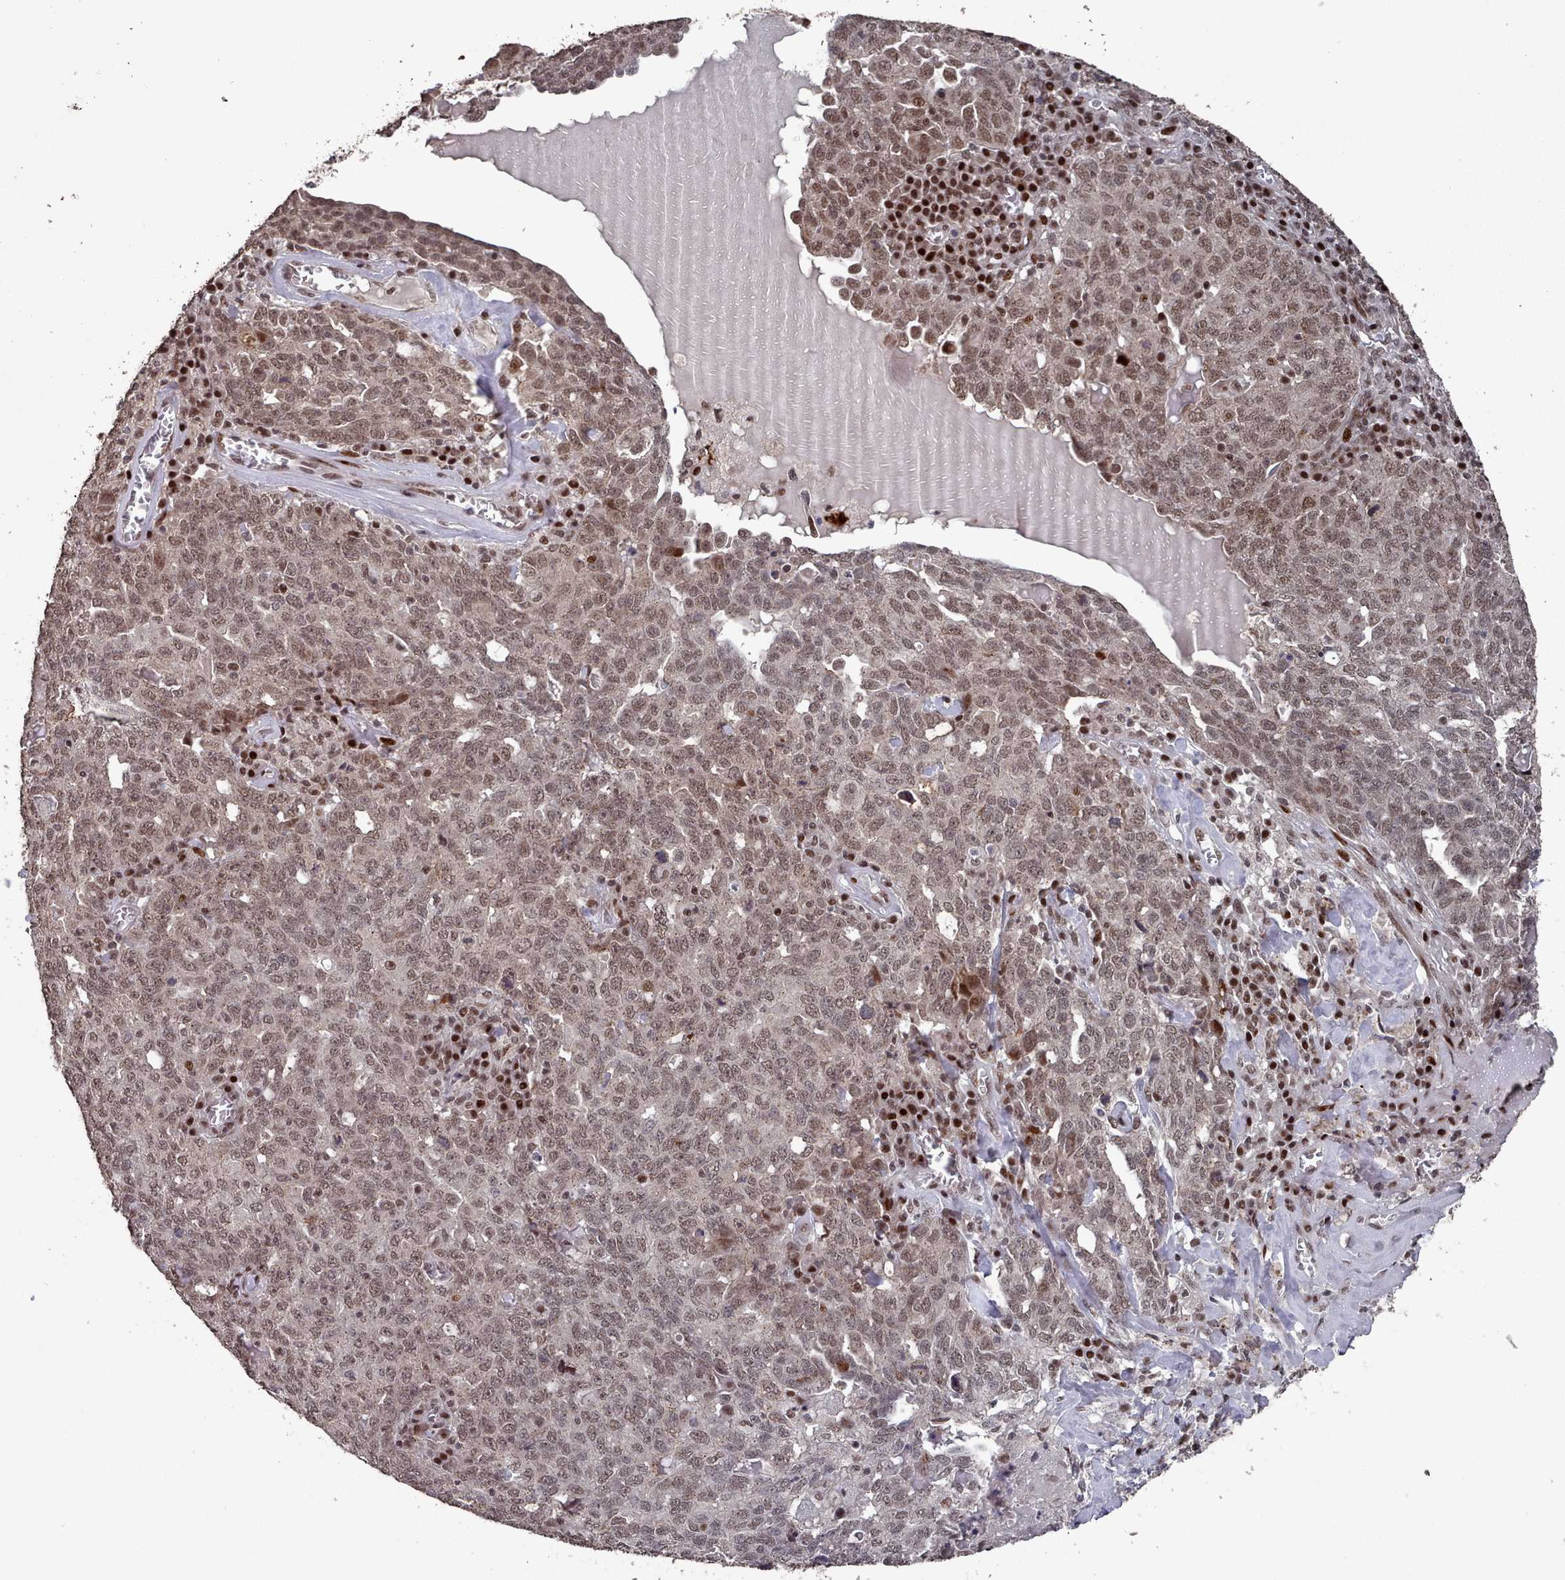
{"staining": {"intensity": "moderate", "quantity": ">75%", "location": "nuclear"}, "tissue": "ovarian cancer", "cell_type": "Tumor cells", "image_type": "cancer", "snomed": [{"axis": "morphology", "description": "Carcinoma, endometroid"}, {"axis": "topography", "description": "Ovary"}], "caption": "Immunohistochemical staining of ovarian endometroid carcinoma demonstrates medium levels of moderate nuclear staining in about >75% of tumor cells. (Stains: DAB (3,3'-diaminobenzidine) in brown, nuclei in blue, Microscopy: brightfield microscopy at high magnification).", "gene": "PNRC2", "patient": {"sex": "female", "age": 62}}